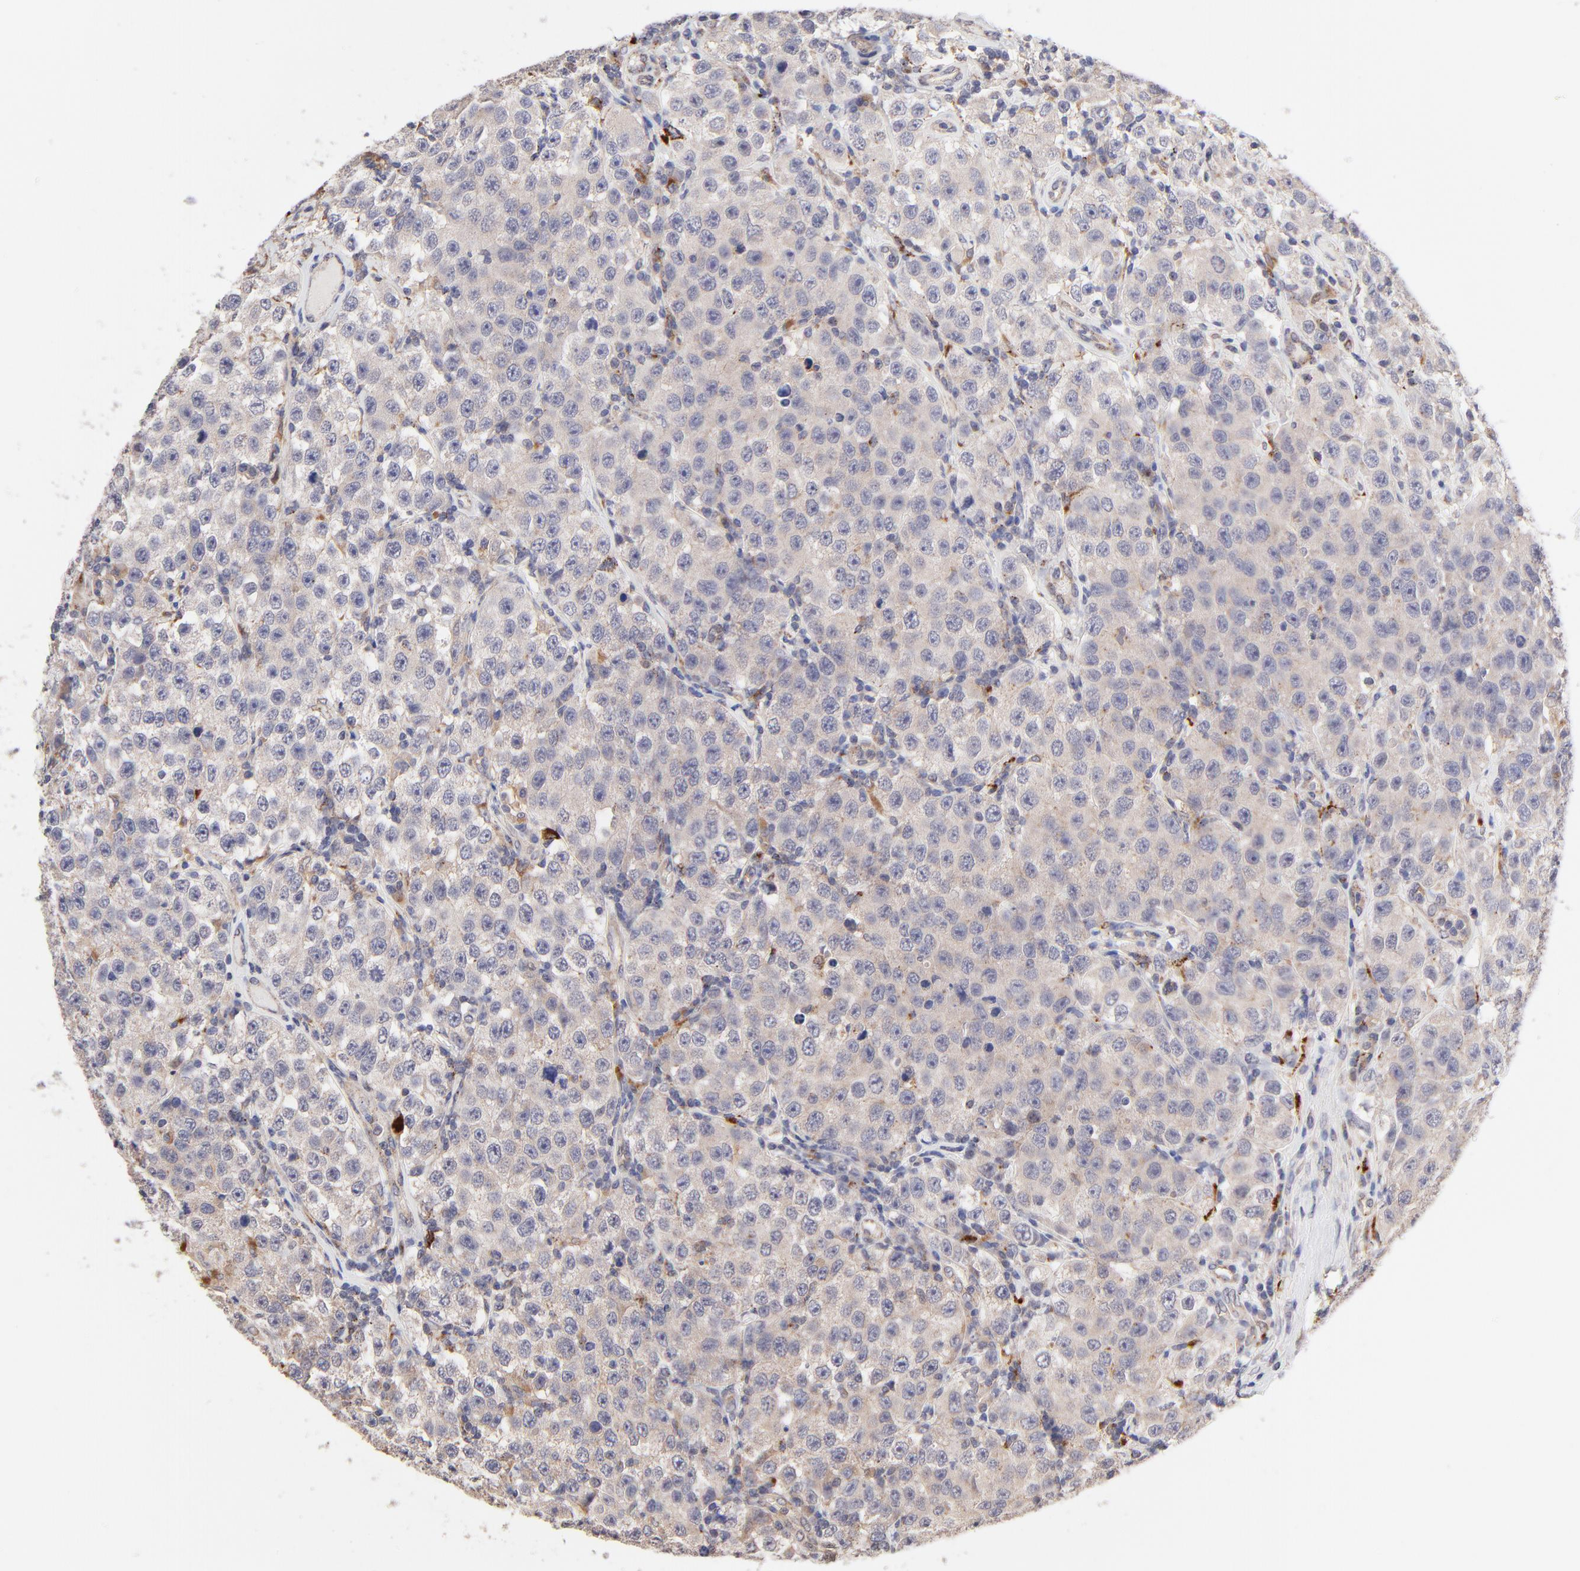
{"staining": {"intensity": "weak", "quantity": "<25%", "location": "cytoplasmic/membranous"}, "tissue": "testis cancer", "cell_type": "Tumor cells", "image_type": "cancer", "snomed": [{"axis": "morphology", "description": "Seminoma, NOS"}, {"axis": "topography", "description": "Testis"}], "caption": "Immunohistochemical staining of testis cancer displays no significant expression in tumor cells.", "gene": "PDE4B", "patient": {"sex": "male", "age": 52}}